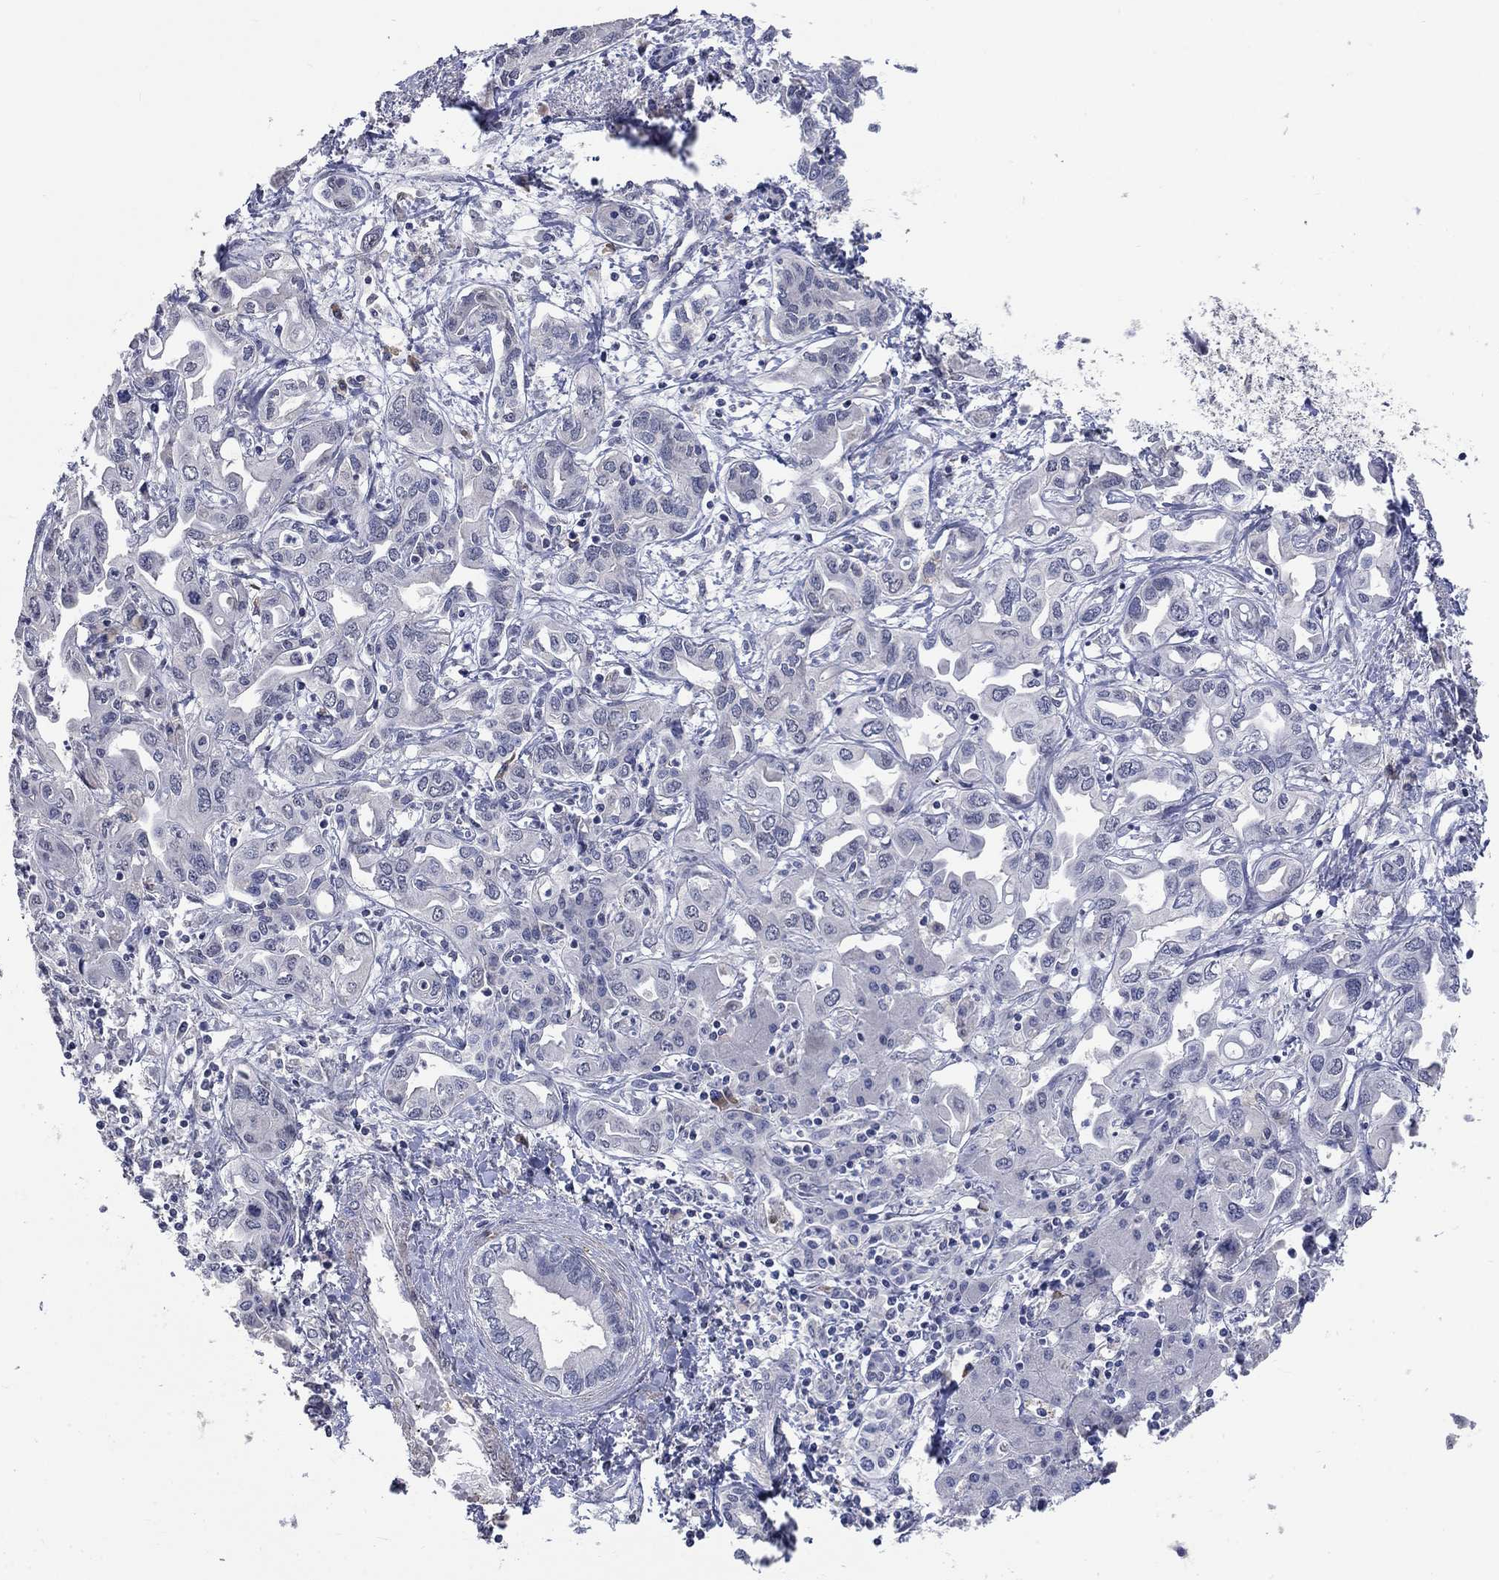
{"staining": {"intensity": "negative", "quantity": "none", "location": "none"}, "tissue": "liver cancer", "cell_type": "Tumor cells", "image_type": "cancer", "snomed": [{"axis": "morphology", "description": "Cholangiocarcinoma"}, {"axis": "topography", "description": "Liver"}], "caption": "DAB immunohistochemical staining of human cholangiocarcinoma (liver) shows no significant staining in tumor cells.", "gene": "ZBTB18", "patient": {"sex": "female", "age": 64}}